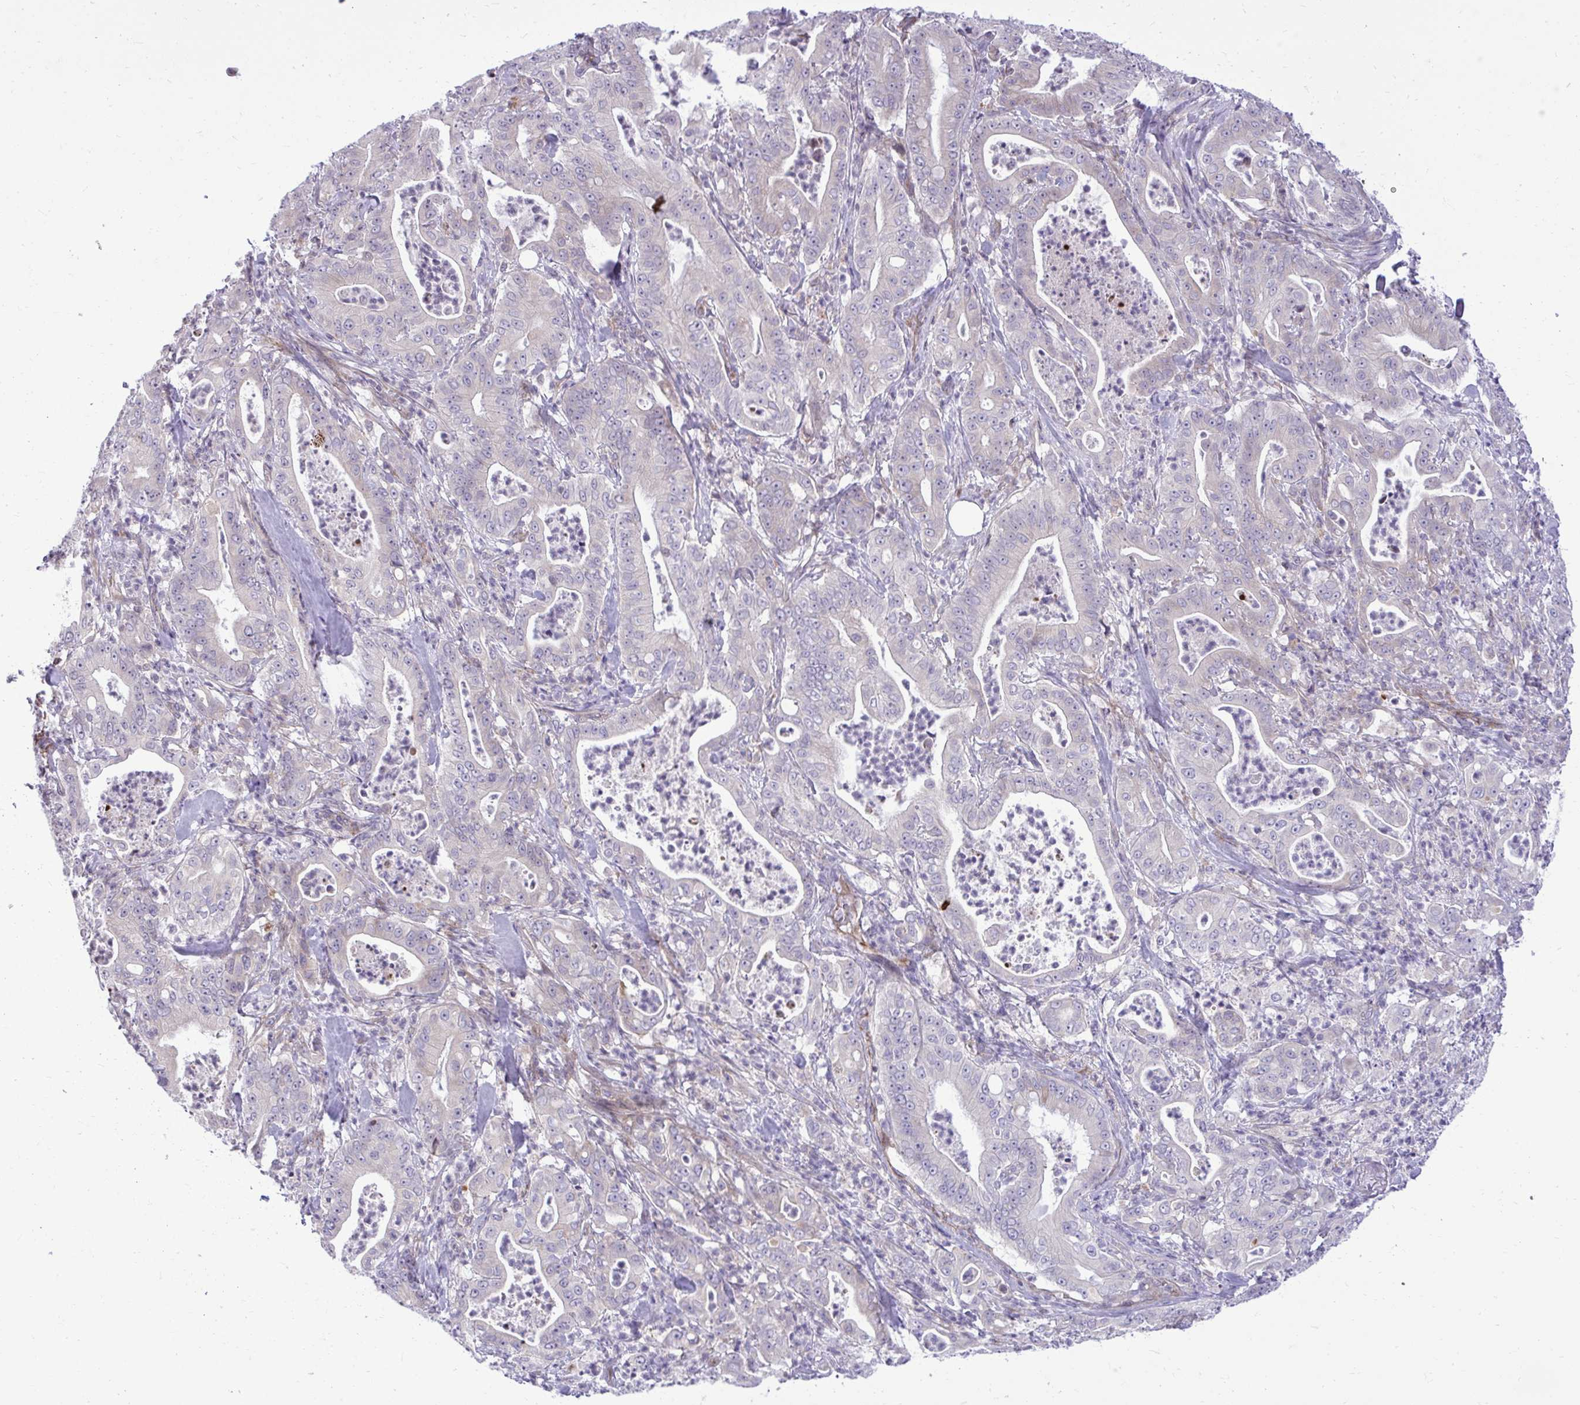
{"staining": {"intensity": "negative", "quantity": "none", "location": "none"}, "tissue": "pancreatic cancer", "cell_type": "Tumor cells", "image_type": "cancer", "snomed": [{"axis": "morphology", "description": "Adenocarcinoma, NOS"}, {"axis": "topography", "description": "Pancreas"}], "caption": "Tumor cells show no significant staining in pancreatic adenocarcinoma. (Immunohistochemistry, brightfield microscopy, high magnification).", "gene": "METTL9", "patient": {"sex": "male", "age": 71}}